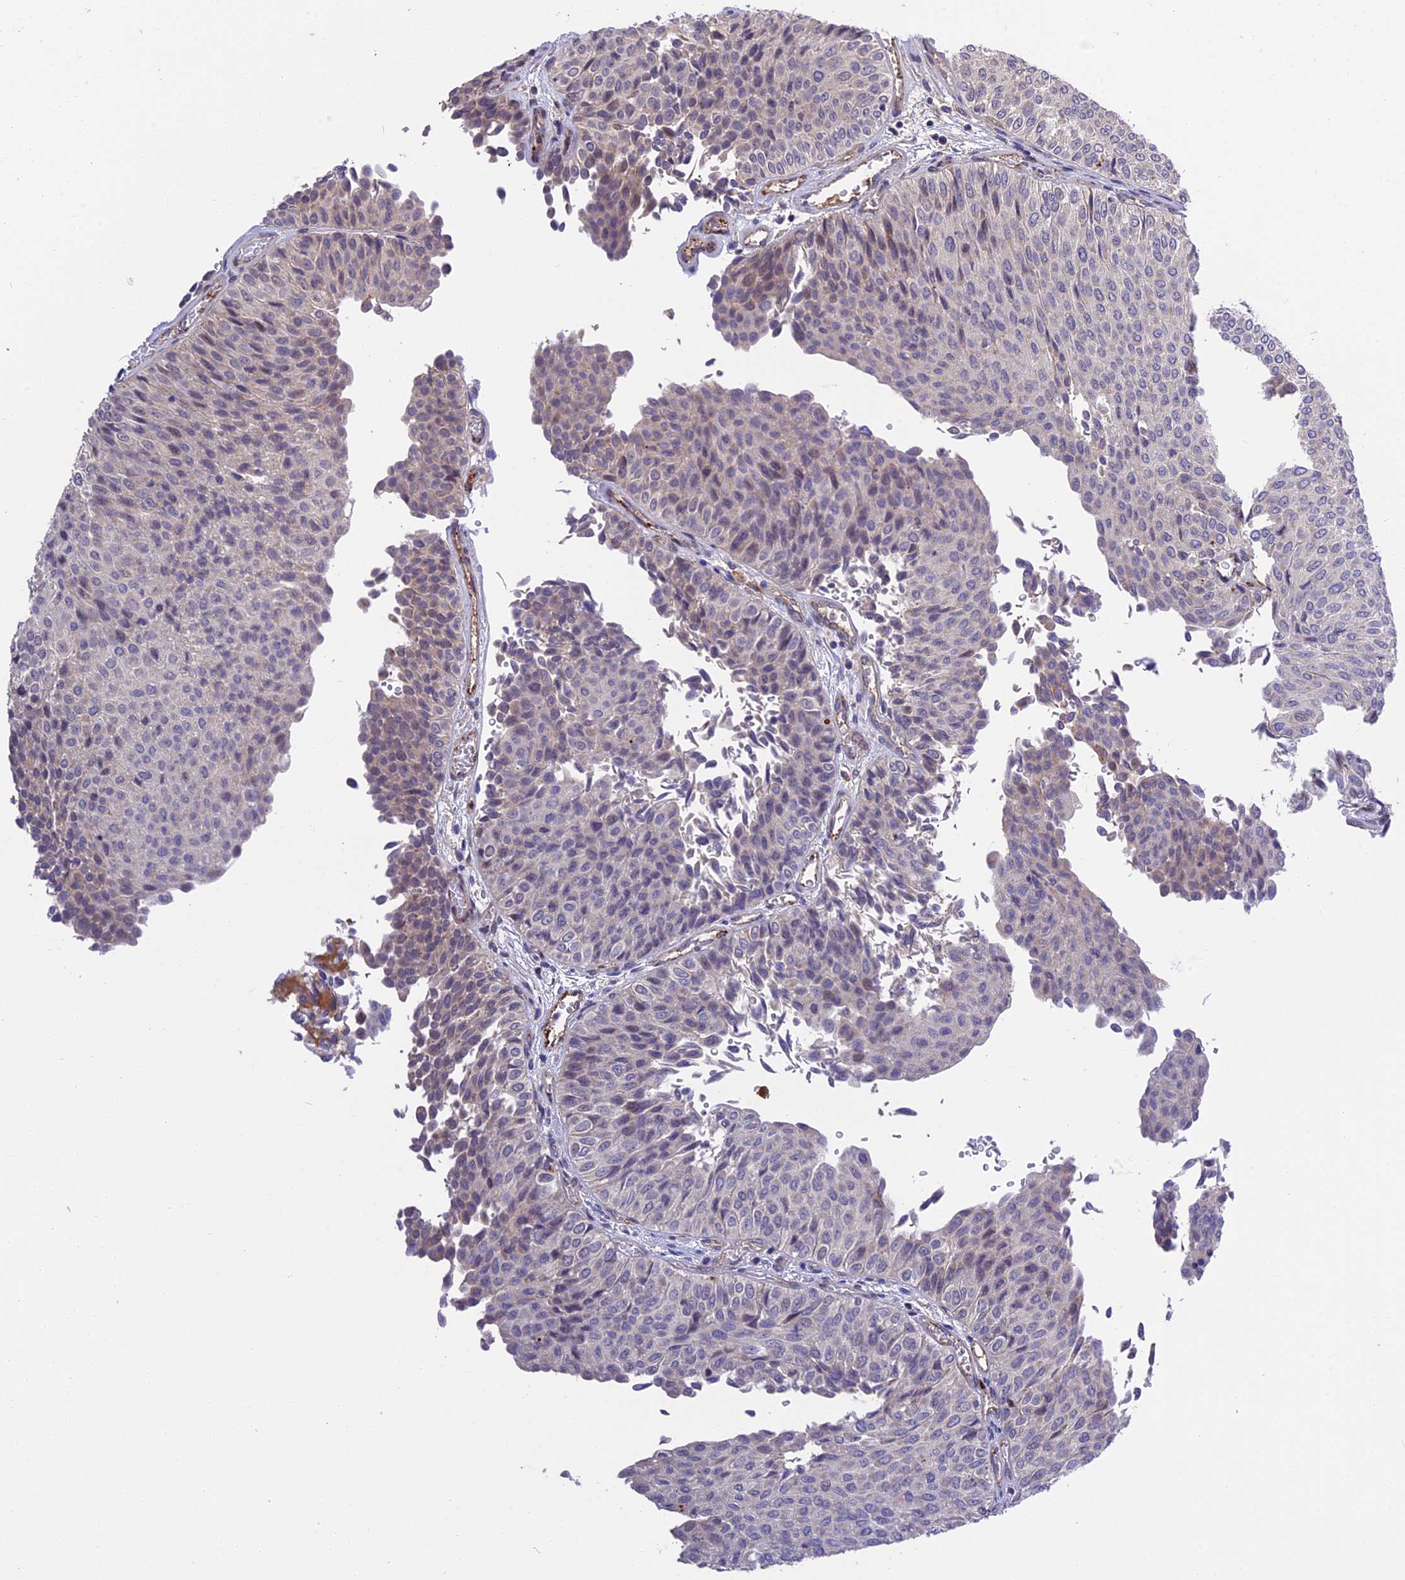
{"staining": {"intensity": "negative", "quantity": "none", "location": "none"}, "tissue": "urothelial cancer", "cell_type": "Tumor cells", "image_type": "cancer", "snomed": [{"axis": "morphology", "description": "Urothelial carcinoma, Low grade"}, {"axis": "topography", "description": "Urinary bladder"}], "caption": "IHC photomicrograph of neoplastic tissue: urothelial cancer stained with DAB exhibits no significant protein expression in tumor cells.", "gene": "MFSD2A", "patient": {"sex": "male", "age": 78}}